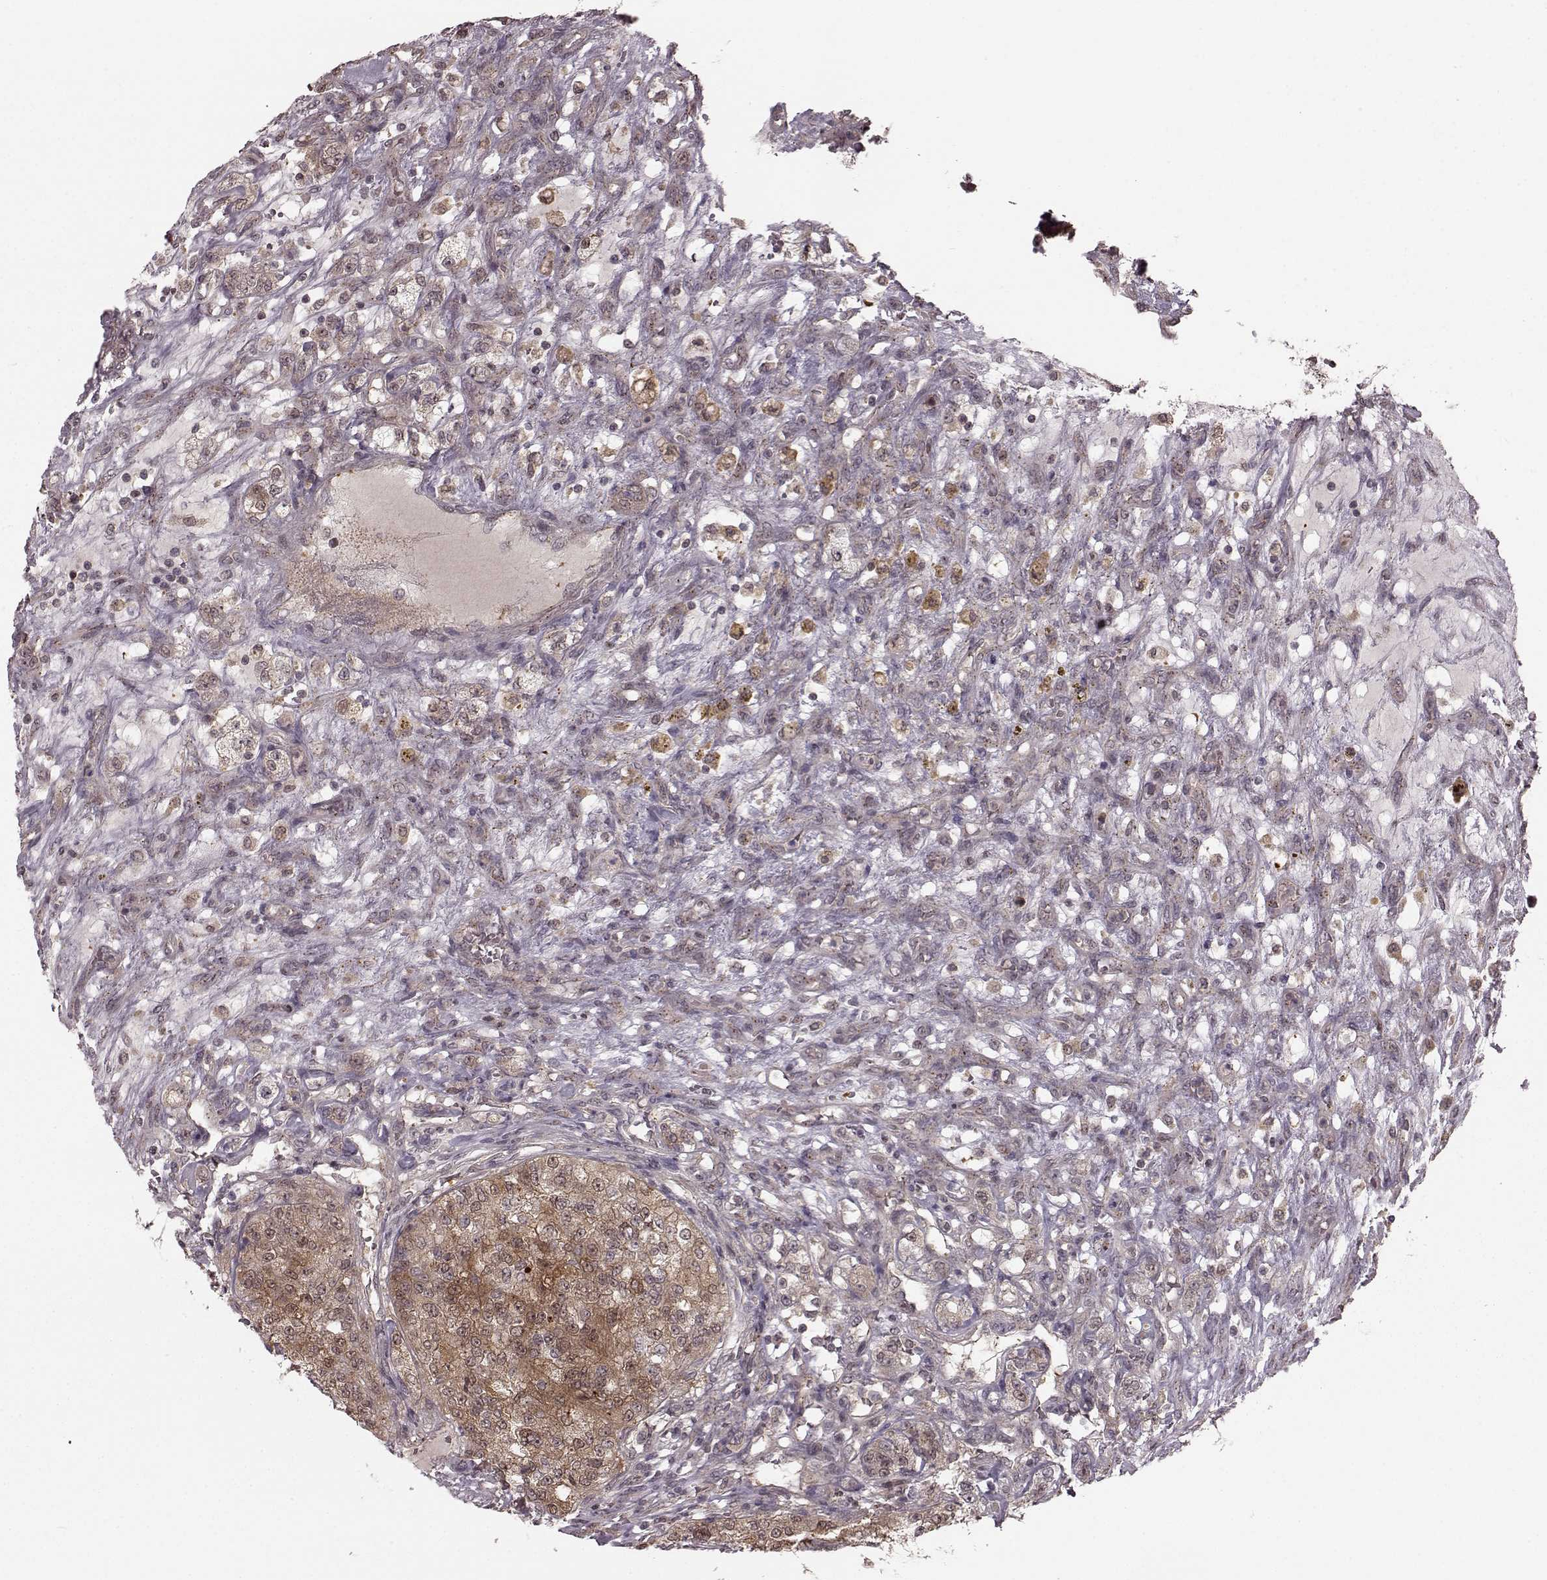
{"staining": {"intensity": "weak", "quantity": "25%-75%", "location": "cytoplasmic/membranous"}, "tissue": "renal cancer", "cell_type": "Tumor cells", "image_type": "cancer", "snomed": [{"axis": "morphology", "description": "Adenocarcinoma, NOS"}, {"axis": "topography", "description": "Kidney"}], "caption": "High-power microscopy captured an immunohistochemistry image of renal cancer (adenocarcinoma), revealing weak cytoplasmic/membranous staining in about 25%-75% of tumor cells.", "gene": "GSS", "patient": {"sex": "female", "age": 63}}